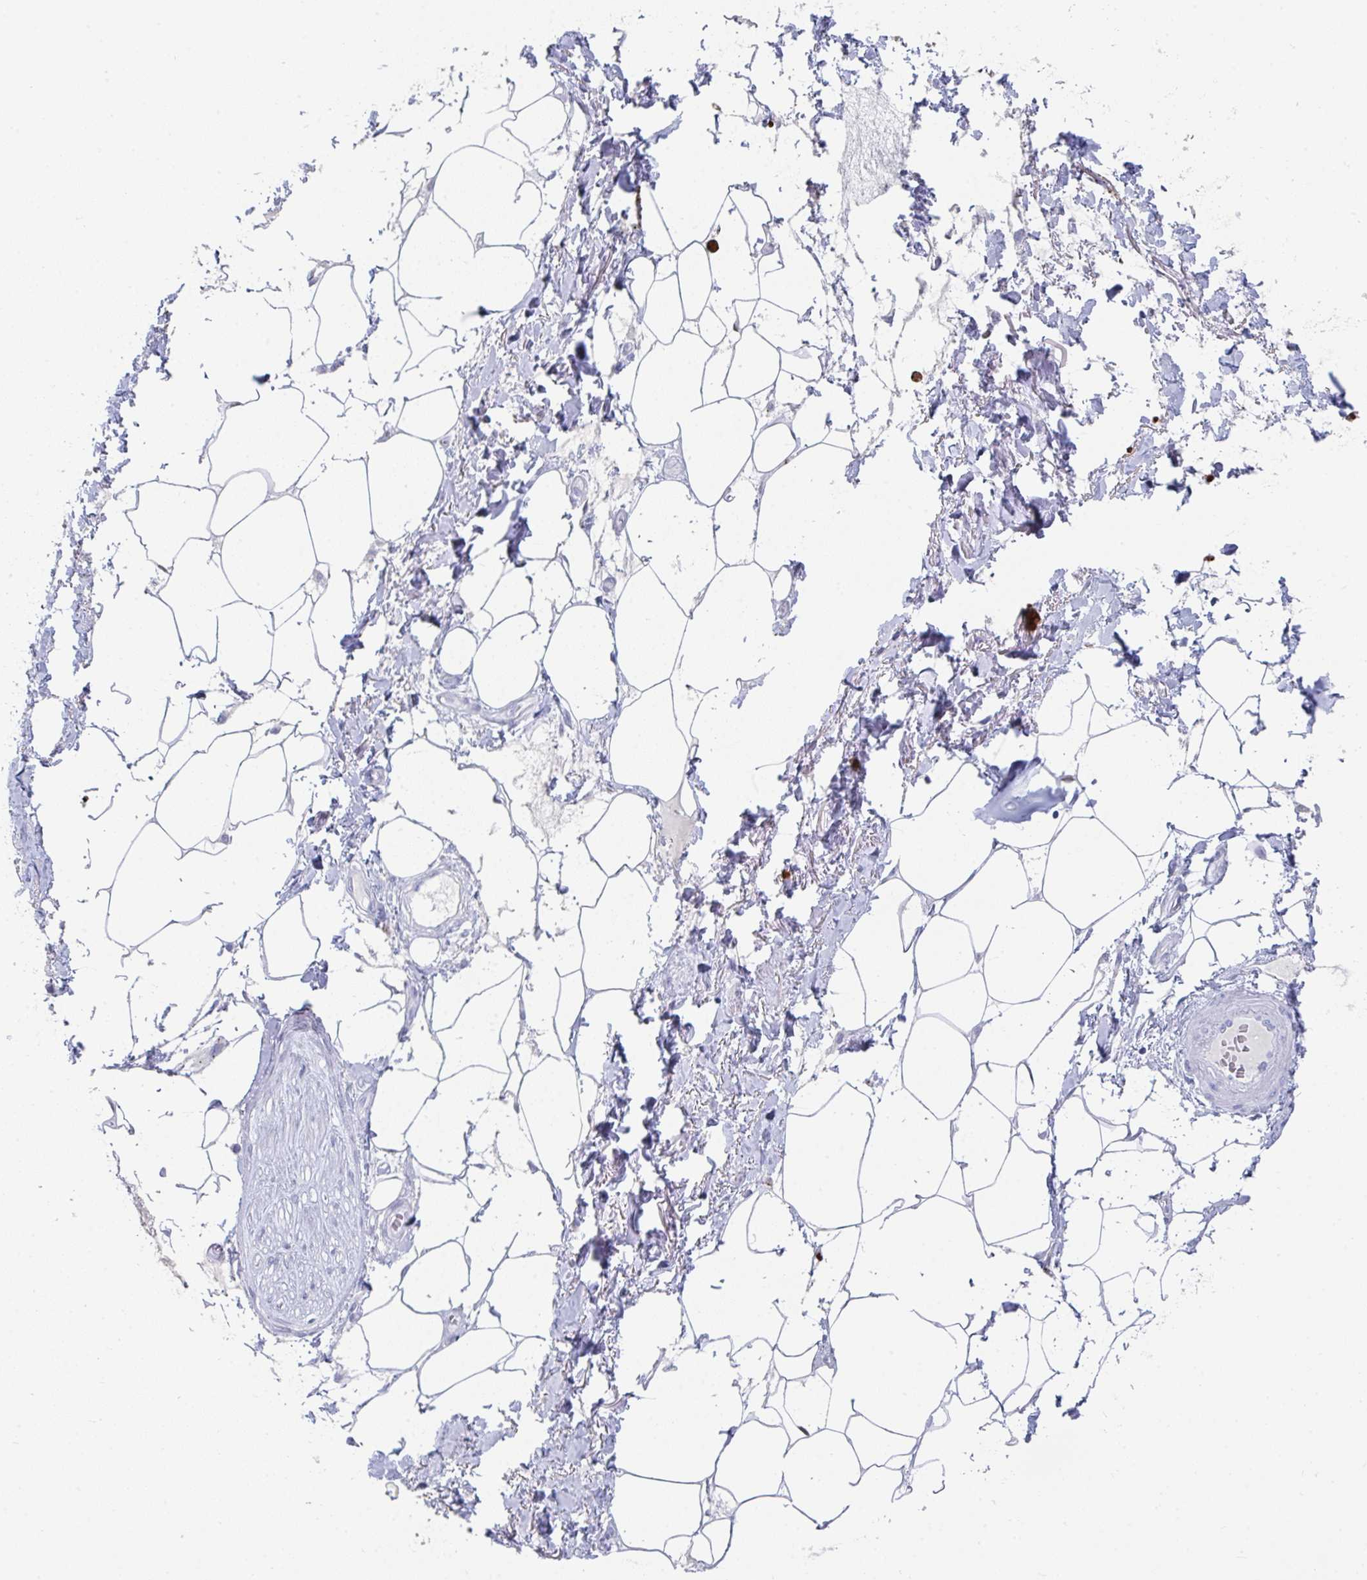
{"staining": {"intensity": "negative", "quantity": "none", "location": "none"}, "tissue": "adipose tissue", "cell_type": "Adipocytes", "image_type": "normal", "snomed": [{"axis": "morphology", "description": "Normal tissue, NOS"}, {"axis": "topography", "description": "Vagina"}, {"axis": "topography", "description": "Peripheral nerve tissue"}], "caption": "The immunohistochemistry micrograph has no significant expression in adipocytes of adipose tissue.", "gene": "RUBCN", "patient": {"sex": "female", "age": 71}}